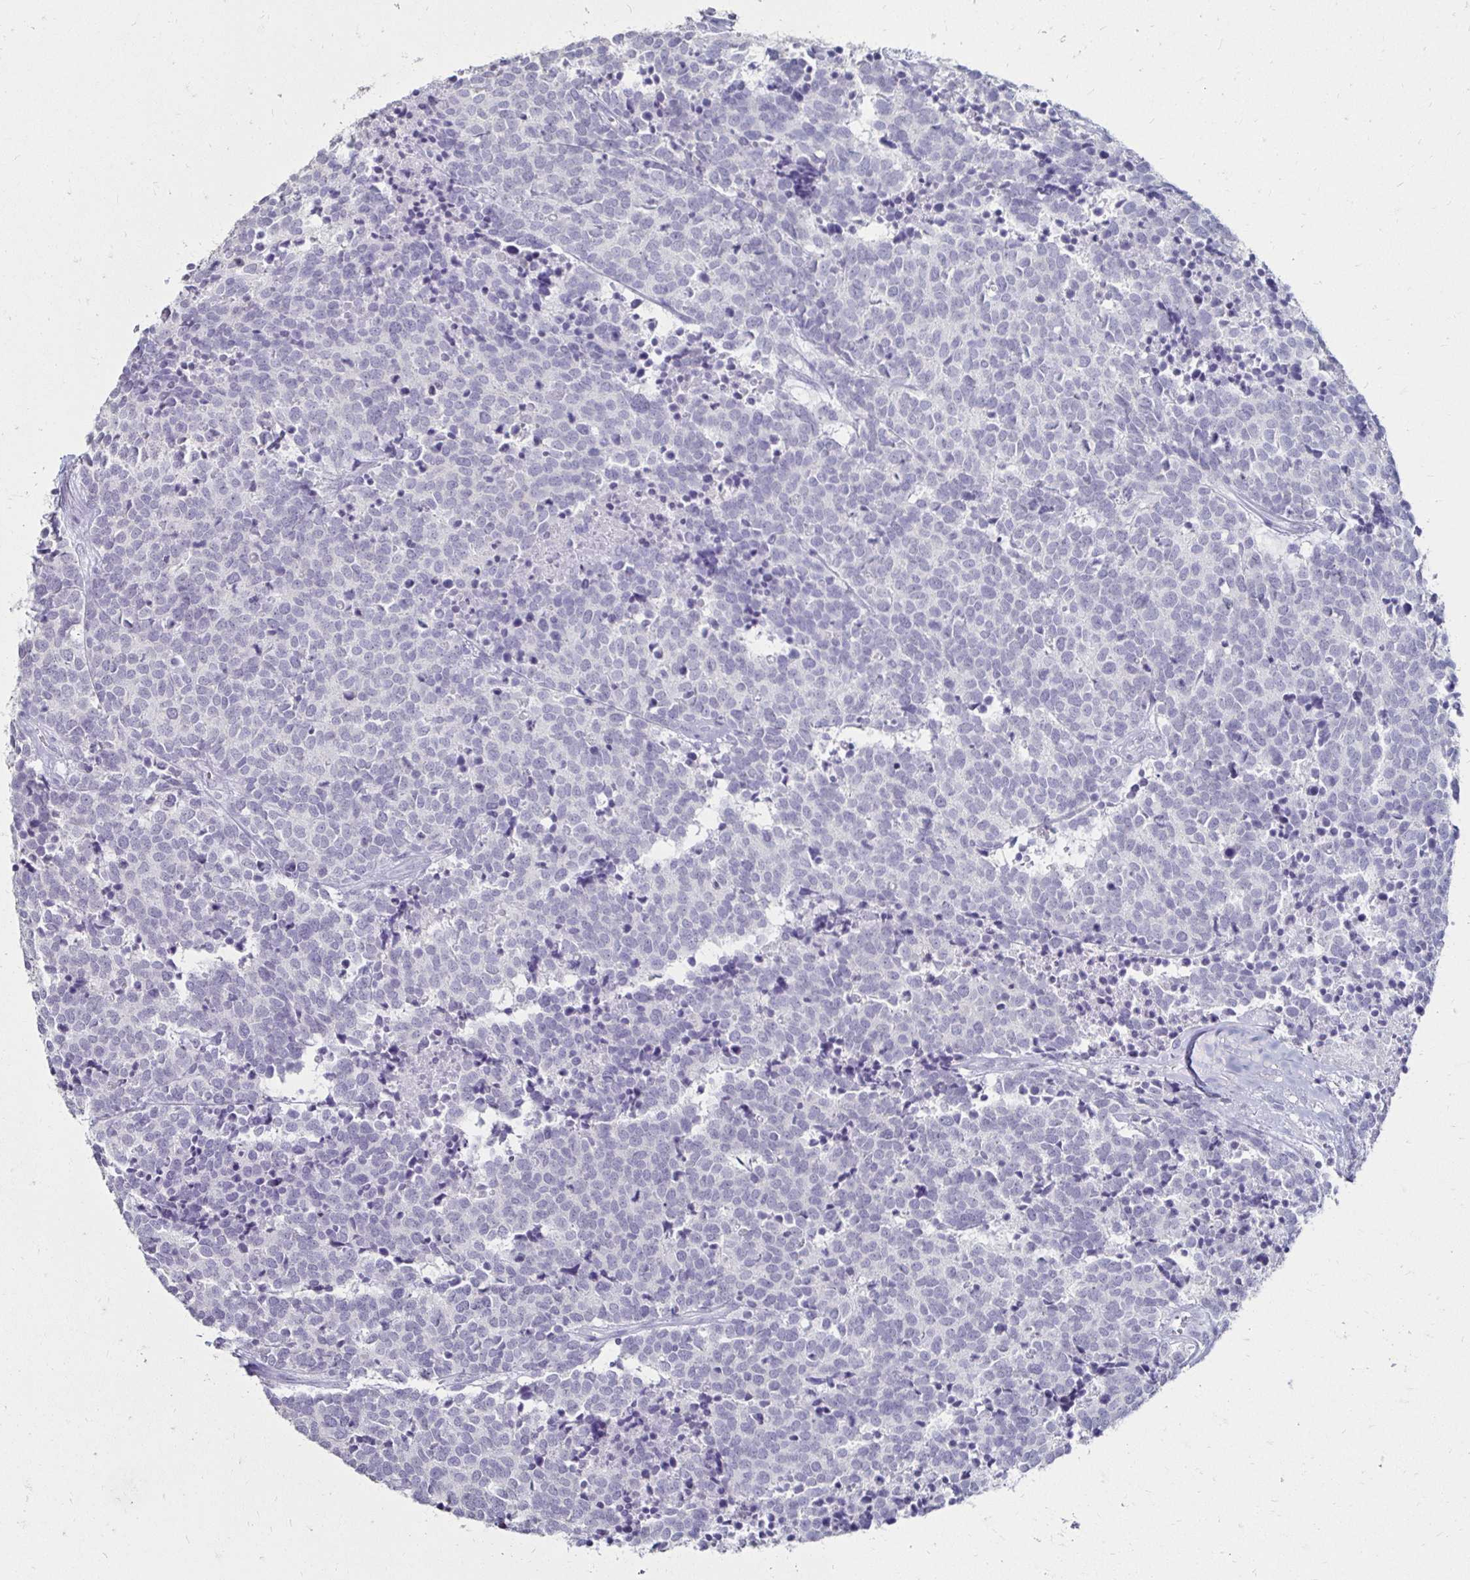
{"staining": {"intensity": "negative", "quantity": "none", "location": "none"}, "tissue": "carcinoid", "cell_type": "Tumor cells", "image_type": "cancer", "snomed": [{"axis": "morphology", "description": "Carcinoid, malignant, NOS"}, {"axis": "topography", "description": "Skin"}], "caption": "An image of carcinoid (malignant) stained for a protein exhibits no brown staining in tumor cells.", "gene": "TOMM34", "patient": {"sex": "female", "age": 79}}